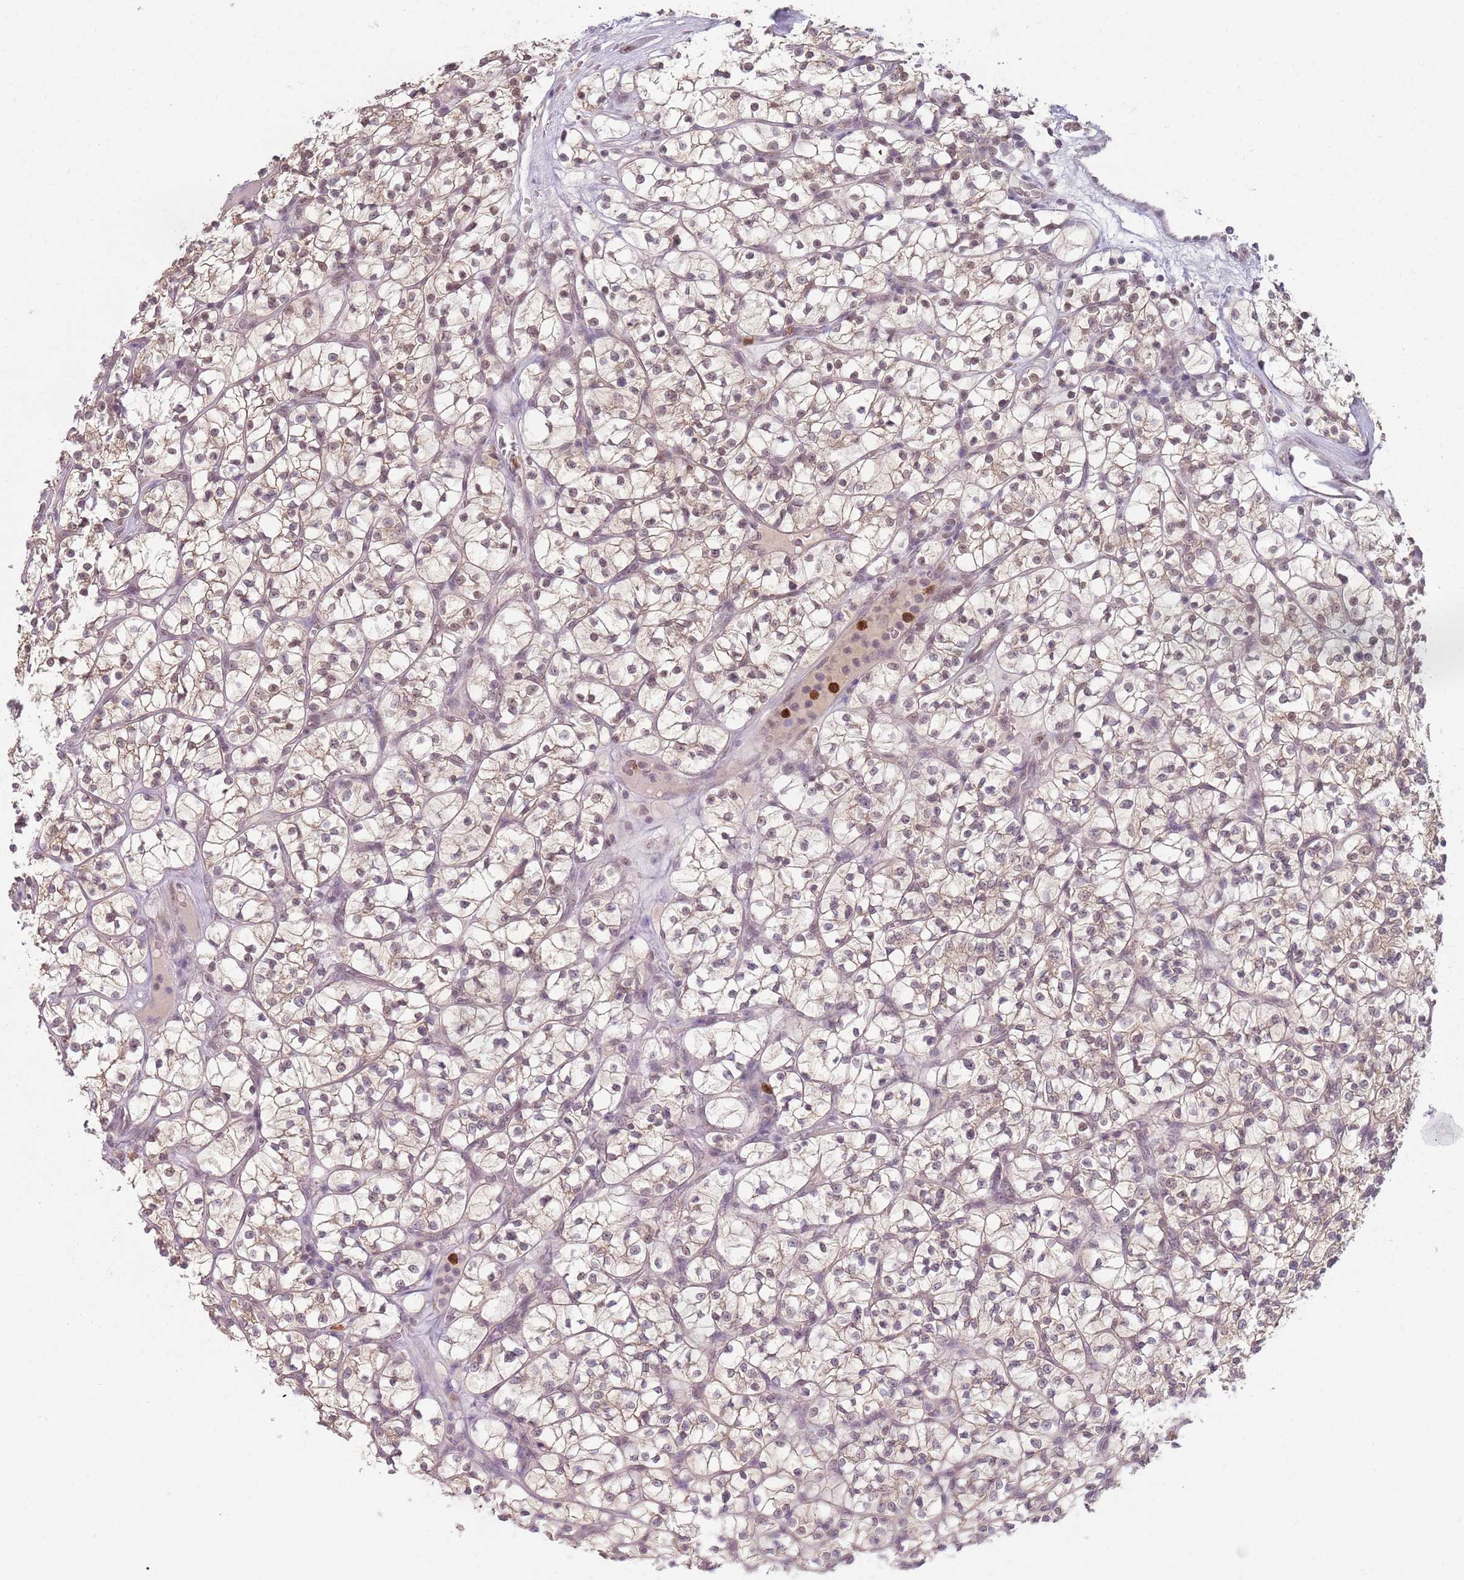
{"staining": {"intensity": "weak", "quantity": "<25%", "location": "cytoplasmic/membranous"}, "tissue": "renal cancer", "cell_type": "Tumor cells", "image_type": "cancer", "snomed": [{"axis": "morphology", "description": "Adenocarcinoma, NOS"}, {"axis": "topography", "description": "Kidney"}], "caption": "Photomicrograph shows no significant protein staining in tumor cells of renal cancer (adenocarcinoma).", "gene": "SMARCAL1", "patient": {"sex": "female", "age": 64}}